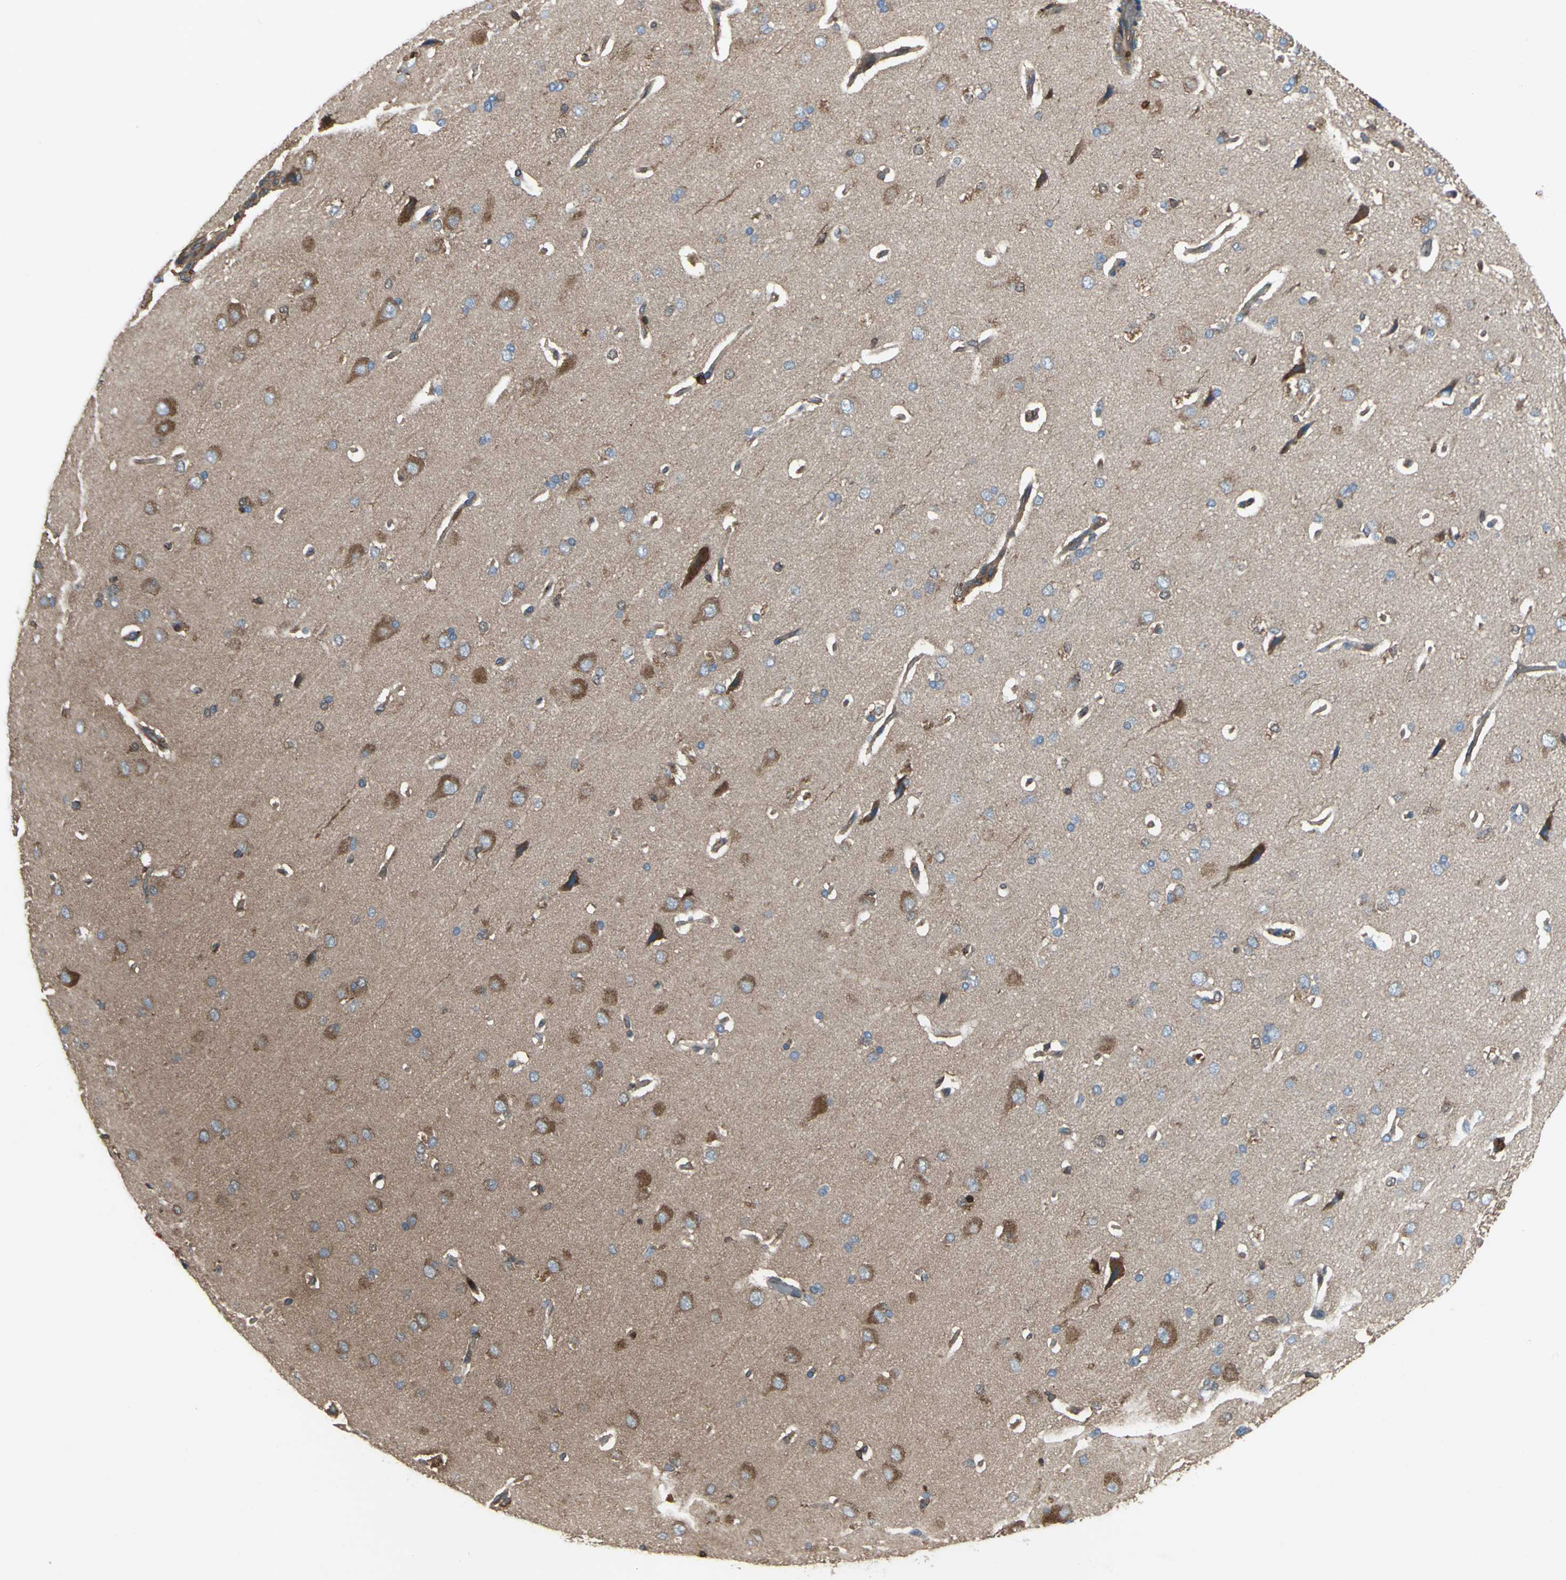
{"staining": {"intensity": "weak", "quantity": ">75%", "location": "cytoplasmic/membranous"}, "tissue": "cerebral cortex", "cell_type": "Endothelial cells", "image_type": "normal", "snomed": [{"axis": "morphology", "description": "Normal tissue, NOS"}, {"axis": "topography", "description": "Cerebral cortex"}], "caption": "Immunohistochemistry (IHC) (DAB (3,3'-diaminobenzidine)) staining of unremarkable cerebral cortex exhibits weak cytoplasmic/membranous protein staining in about >75% of endothelial cells.", "gene": "CAPN1", "patient": {"sex": "male", "age": 62}}